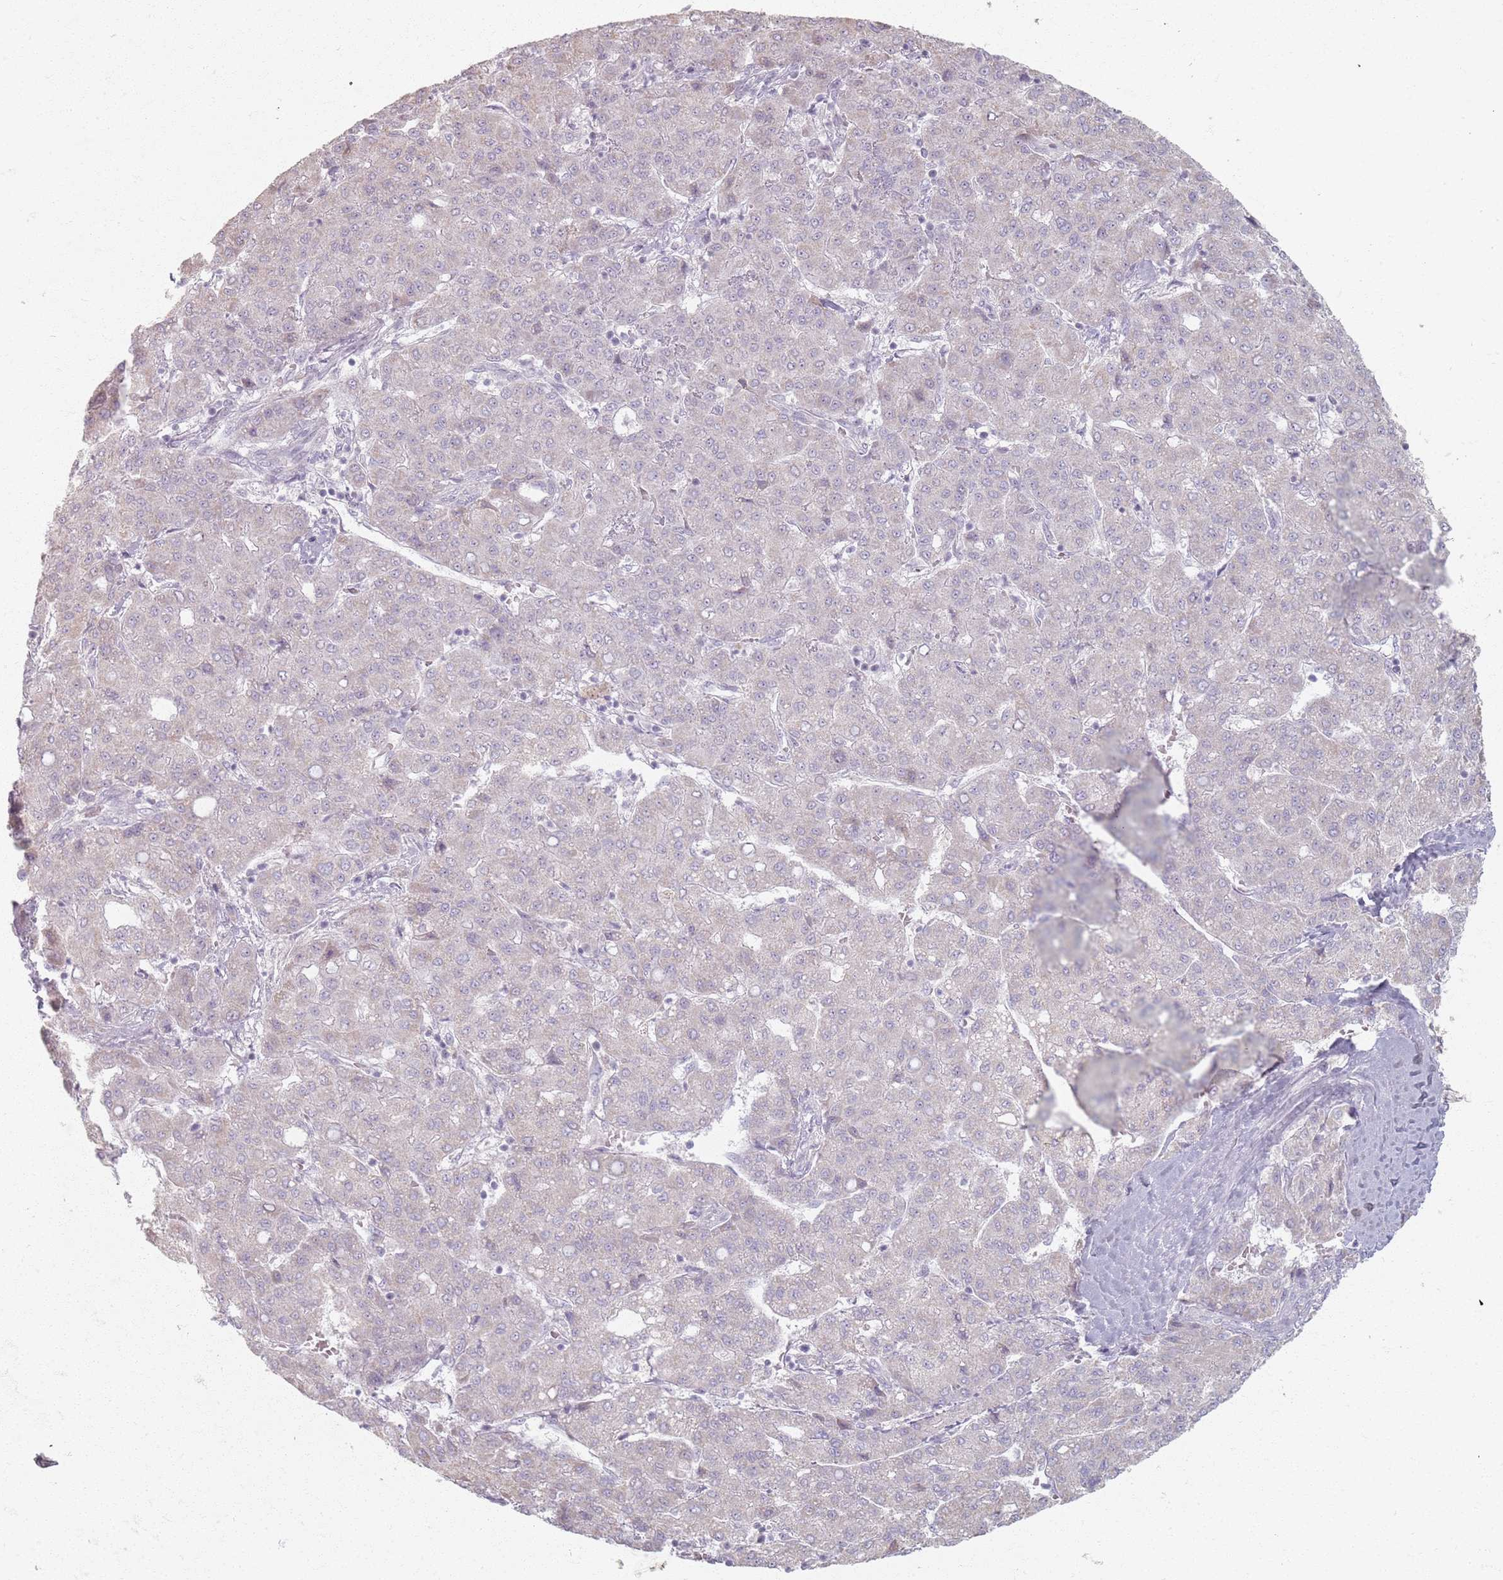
{"staining": {"intensity": "negative", "quantity": "none", "location": "none"}, "tissue": "liver cancer", "cell_type": "Tumor cells", "image_type": "cancer", "snomed": [{"axis": "morphology", "description": "Carcinoma, Hepatocellular, NOS"}, {"axis": "topography", "description": "Liver"}], "caption": "IHC image of liver hepatocellular carcinoma stained for a protein (brown), which displays no staining in tumor cells. The staining was performed using DAB (3,3'-diaminobenzidine) to visualize the protein expression in brown, while the nuclei were stained in blue with hematoxylin (Magnification: 20x).", "gene": "PKD2L2", "patient": {"sex": "male", "age": 65}}